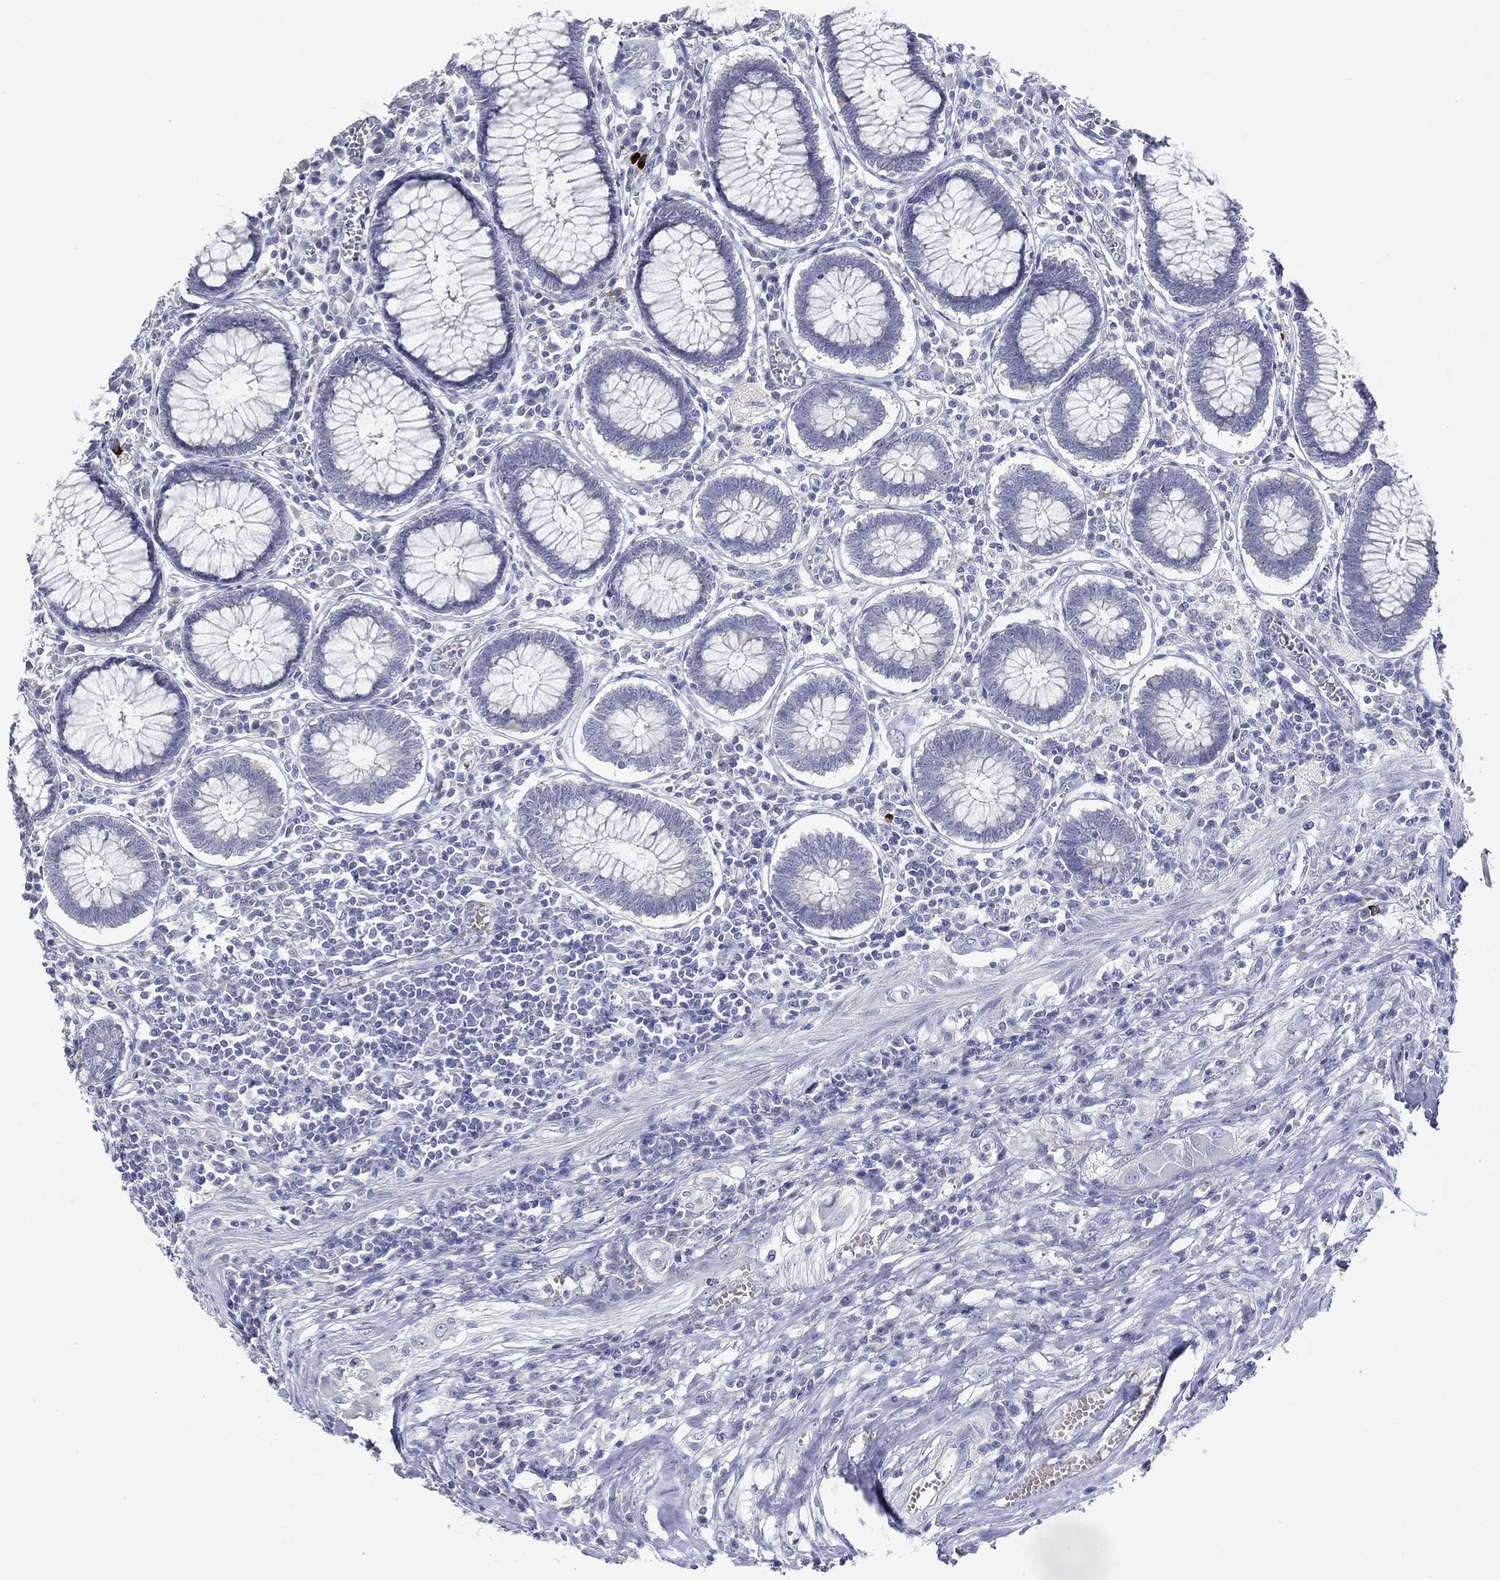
{"staining": {"intensity": "negative", "quantity": "none", "location": "none"}, "tissue": "colon", "cell_type": "Endothelial cells", "image_type": "normal", "snomed": [{"axis": "morphology", "description": "Normal tissue, NOS"}, {"axis": "topography", "description": "Colon"}], "caption": "IHC of normal human colon reveals no staining in endothelial cells.", "gene": "DNAH6", "patient": {"sex": "male", "age": 65}}